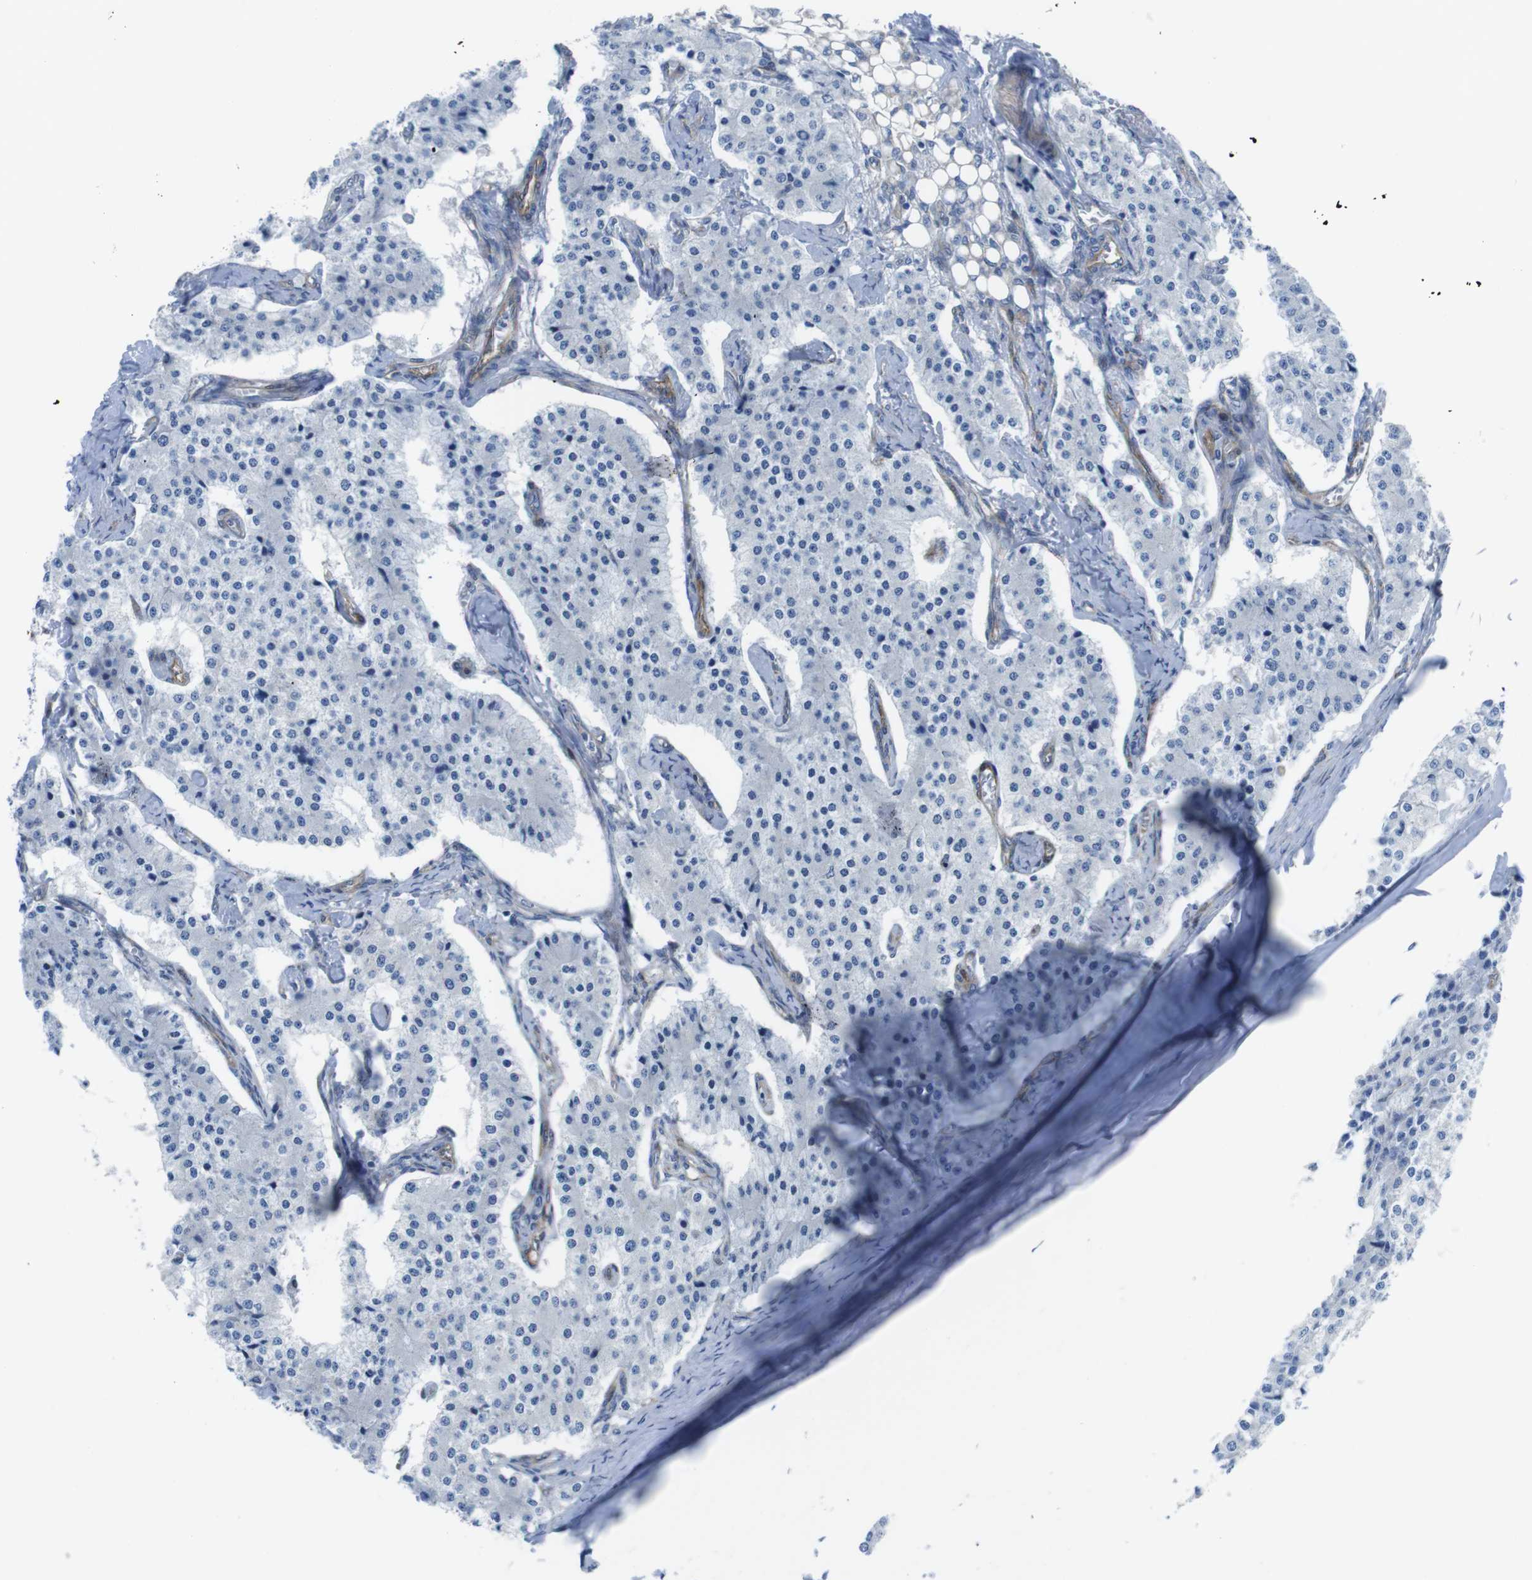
{"staining": {"intensity": "negative", "quantity": "none", "location": "none"}, "tissue": "carcinoid", "cell_type": "Tumor cells", "image_type": "cancer", "snomed": [{"axis": "morphology", "description": "Carcinoid, malignant, NOS"}, {"axis": "topography", "description": "Colon"}], "caption": "A photomicrograph of carcinoid stained for a protein exhibits no brown staining in tumor cells.", "gene": "DIAPH2", "patient": {"sex": "female", "age": 52}}